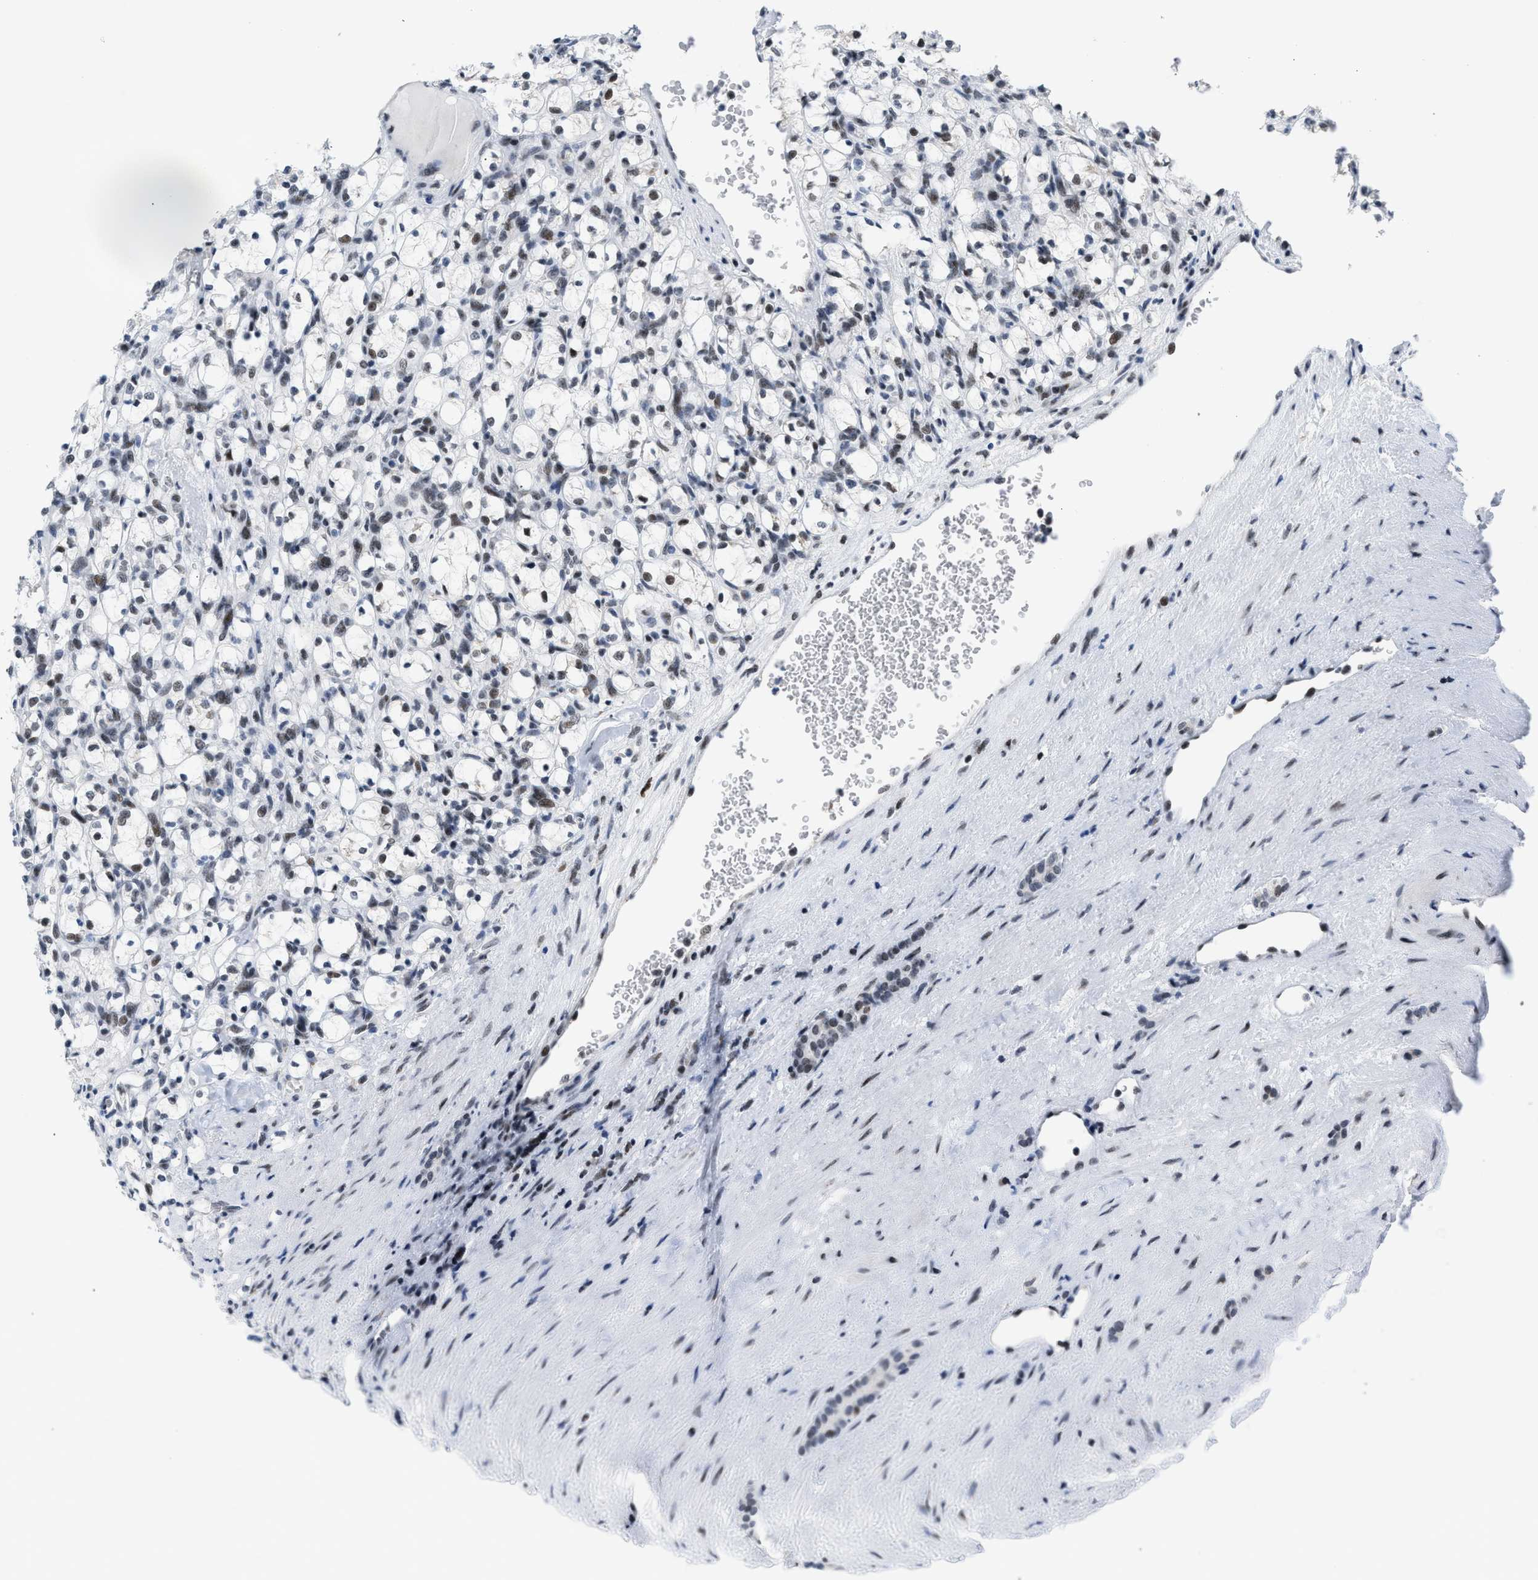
{"staining": {"intensity": "weak", "quantity": ">75%", "location": "nuclear"}, "tissue": "renal cancer", "cell_type": "Tumor cells", "image_type": "cancer", "snomed": [{"axis": "morphology", "description": "Adenocarcinoma, NOS"}, {"axis": "topography", "description": "Kidney"}], "caption": "Protein analysis of renal adenocarcinoma tissue demonstrates weak nuclear expression in approximately >75% of tumor cells.", "gene": "TERF2IP", "patient": {"sex": "female", "age": 69}}